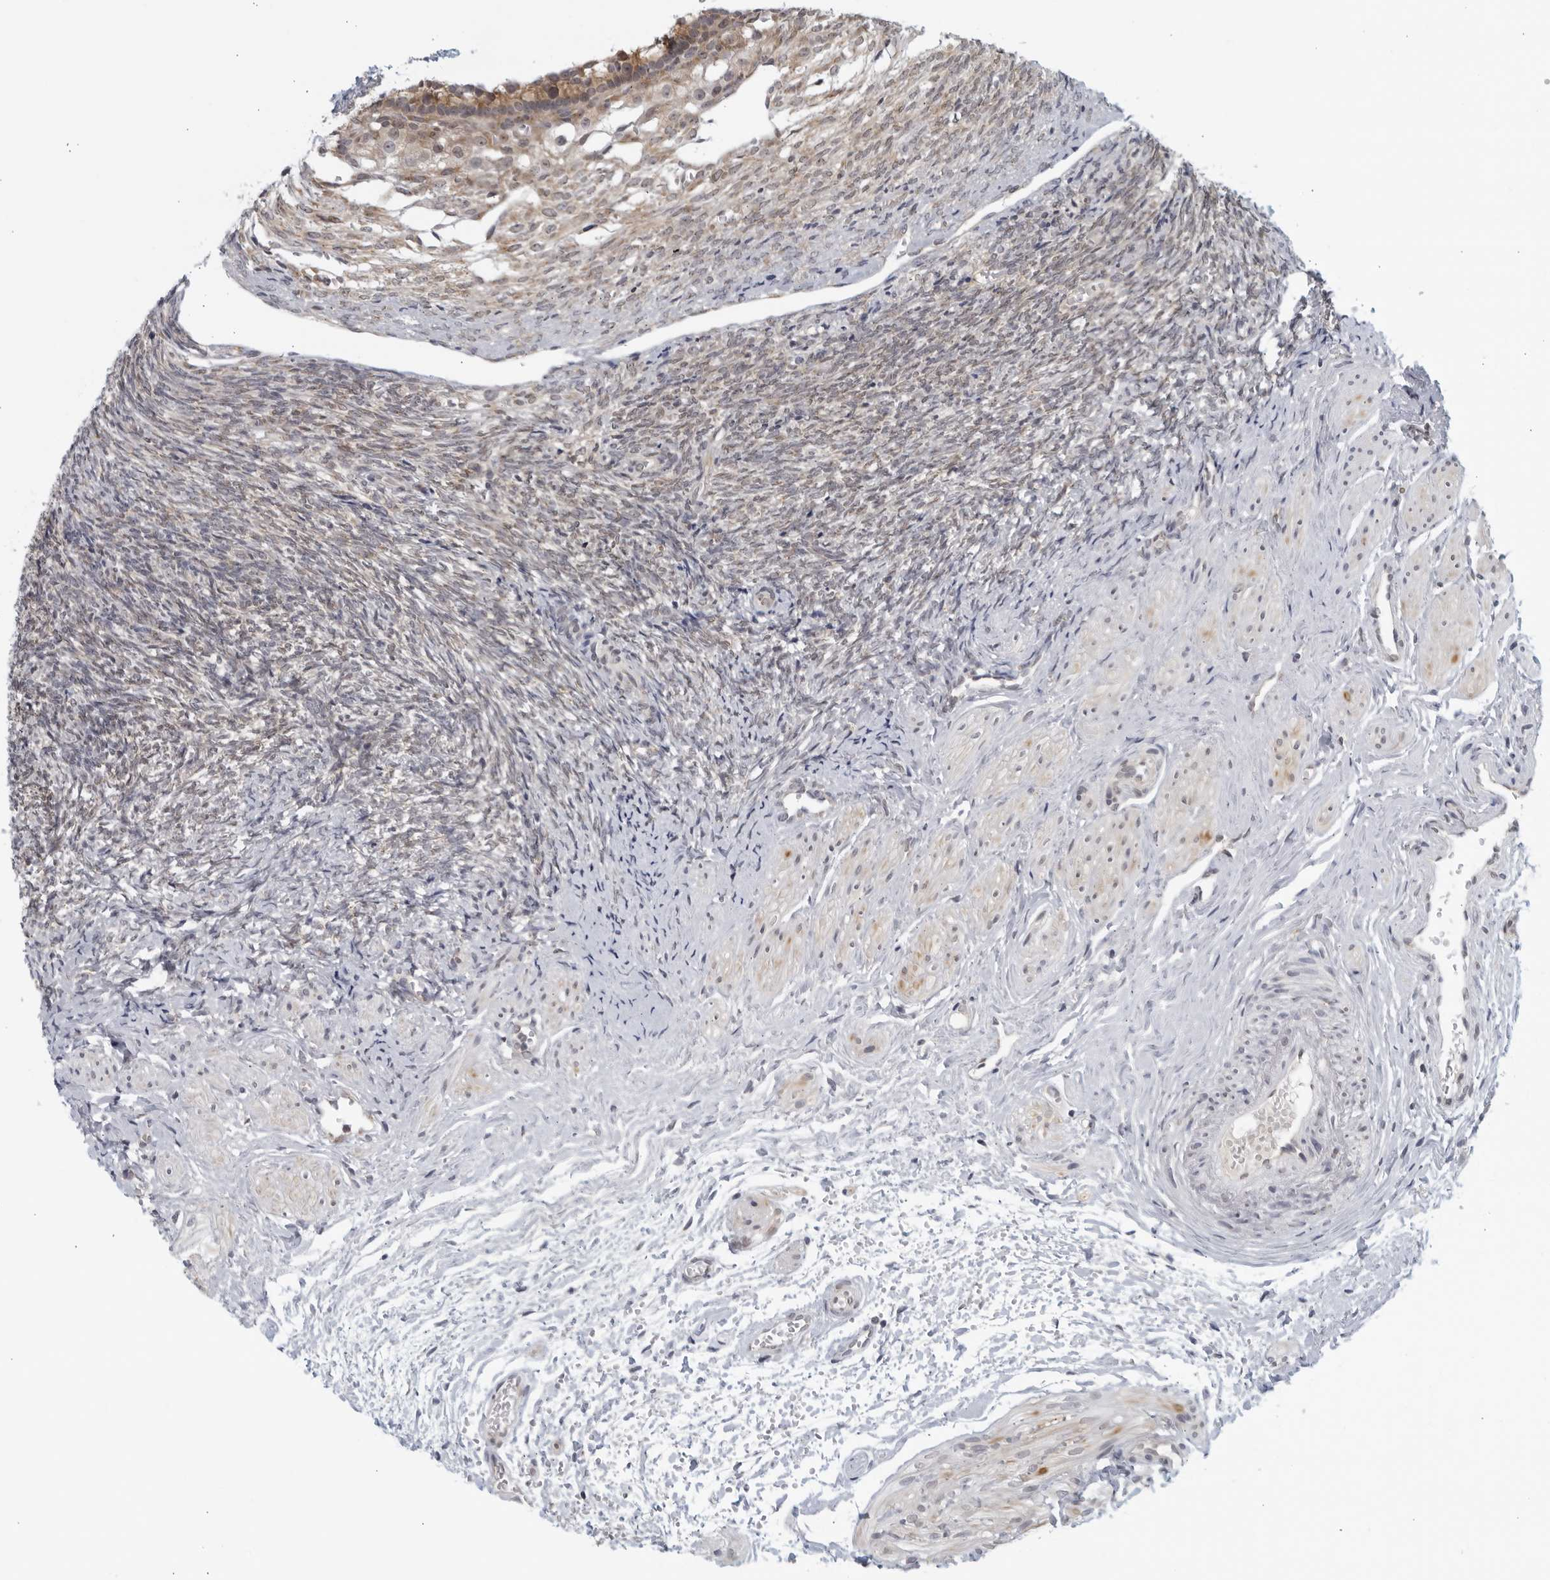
{"staining": {"intensity": "weak", "quantity": "<25%", "location": "cytoplasmic/membranous"}, "tissue": "ovary", "cell_type": "Ovarian stroma cells", "image_type": "normal", "snomed": [{"axis": "morphology", "description": "Normal tissue, NOS"}, {"axis": "topography", "description": "Ovary"}], "caption": "This is an immunohistochemistry histopathology image of benign ovary. There is no staining in ovarian stroma cells.", "gene": "RC3H1", "patient": {"sex": "female", "age": 41}}